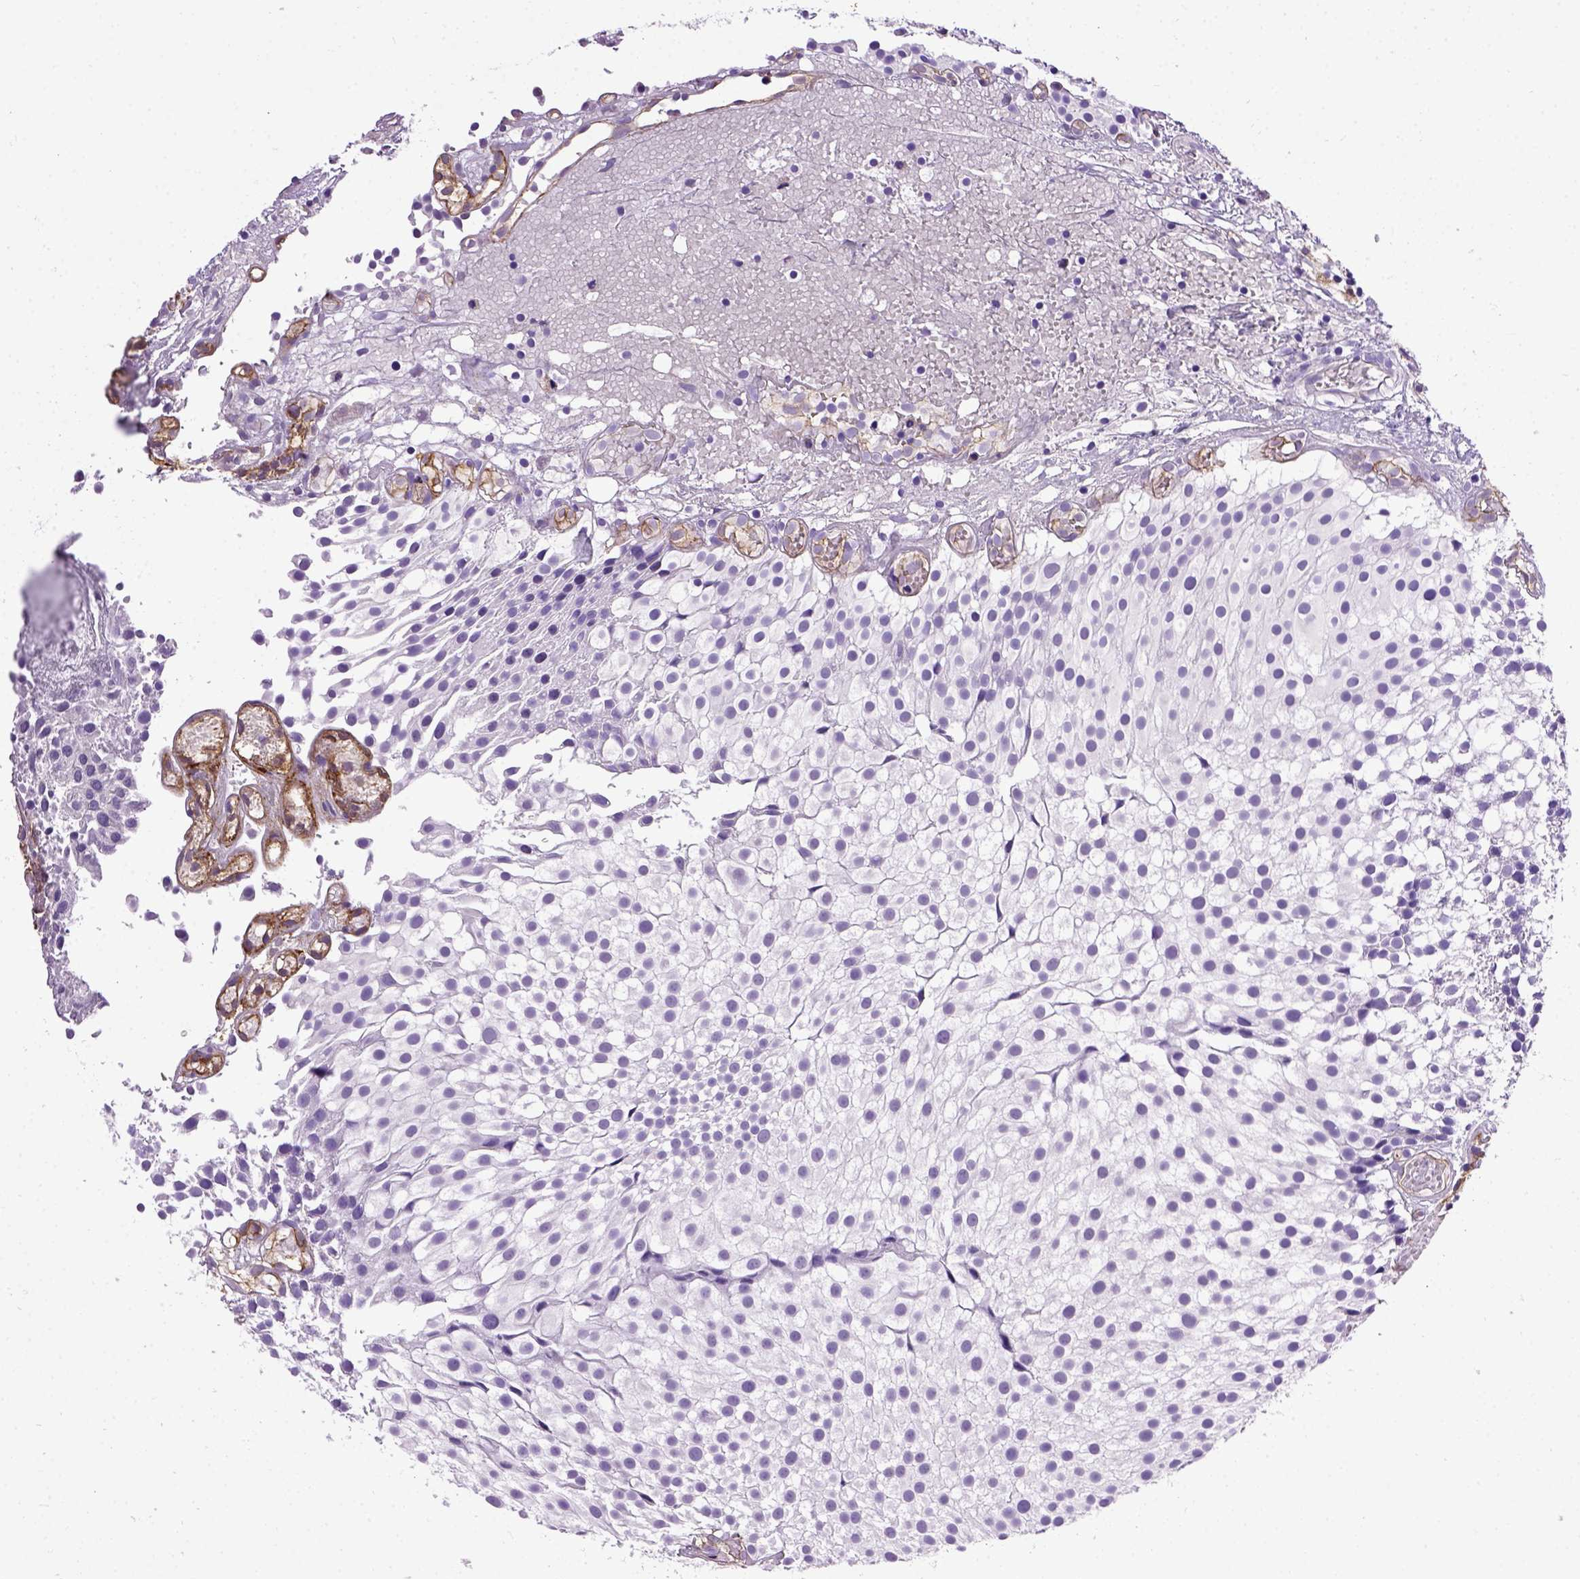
{"staining": {"intensity": "negative", "quantity": "none", "location": "none"}, "tissue": "urothelial cancer", "cell_type": "Tumor cells", "image_type": "cancer", "snomed": [{"axis": "morphology", "description": "Urothelial carcinoma, Low grade"}, {"axis": "topography", "description": "Urinary bladder"}], "caption": "Urothelial cancer was stained to show a protein in brown. There is no significant positivity in tumor cells. (Brightfield microscopy of DAB IHC at high magnification).", "gene": "ENG", "patient": {"sex": "male", "age": 79}}